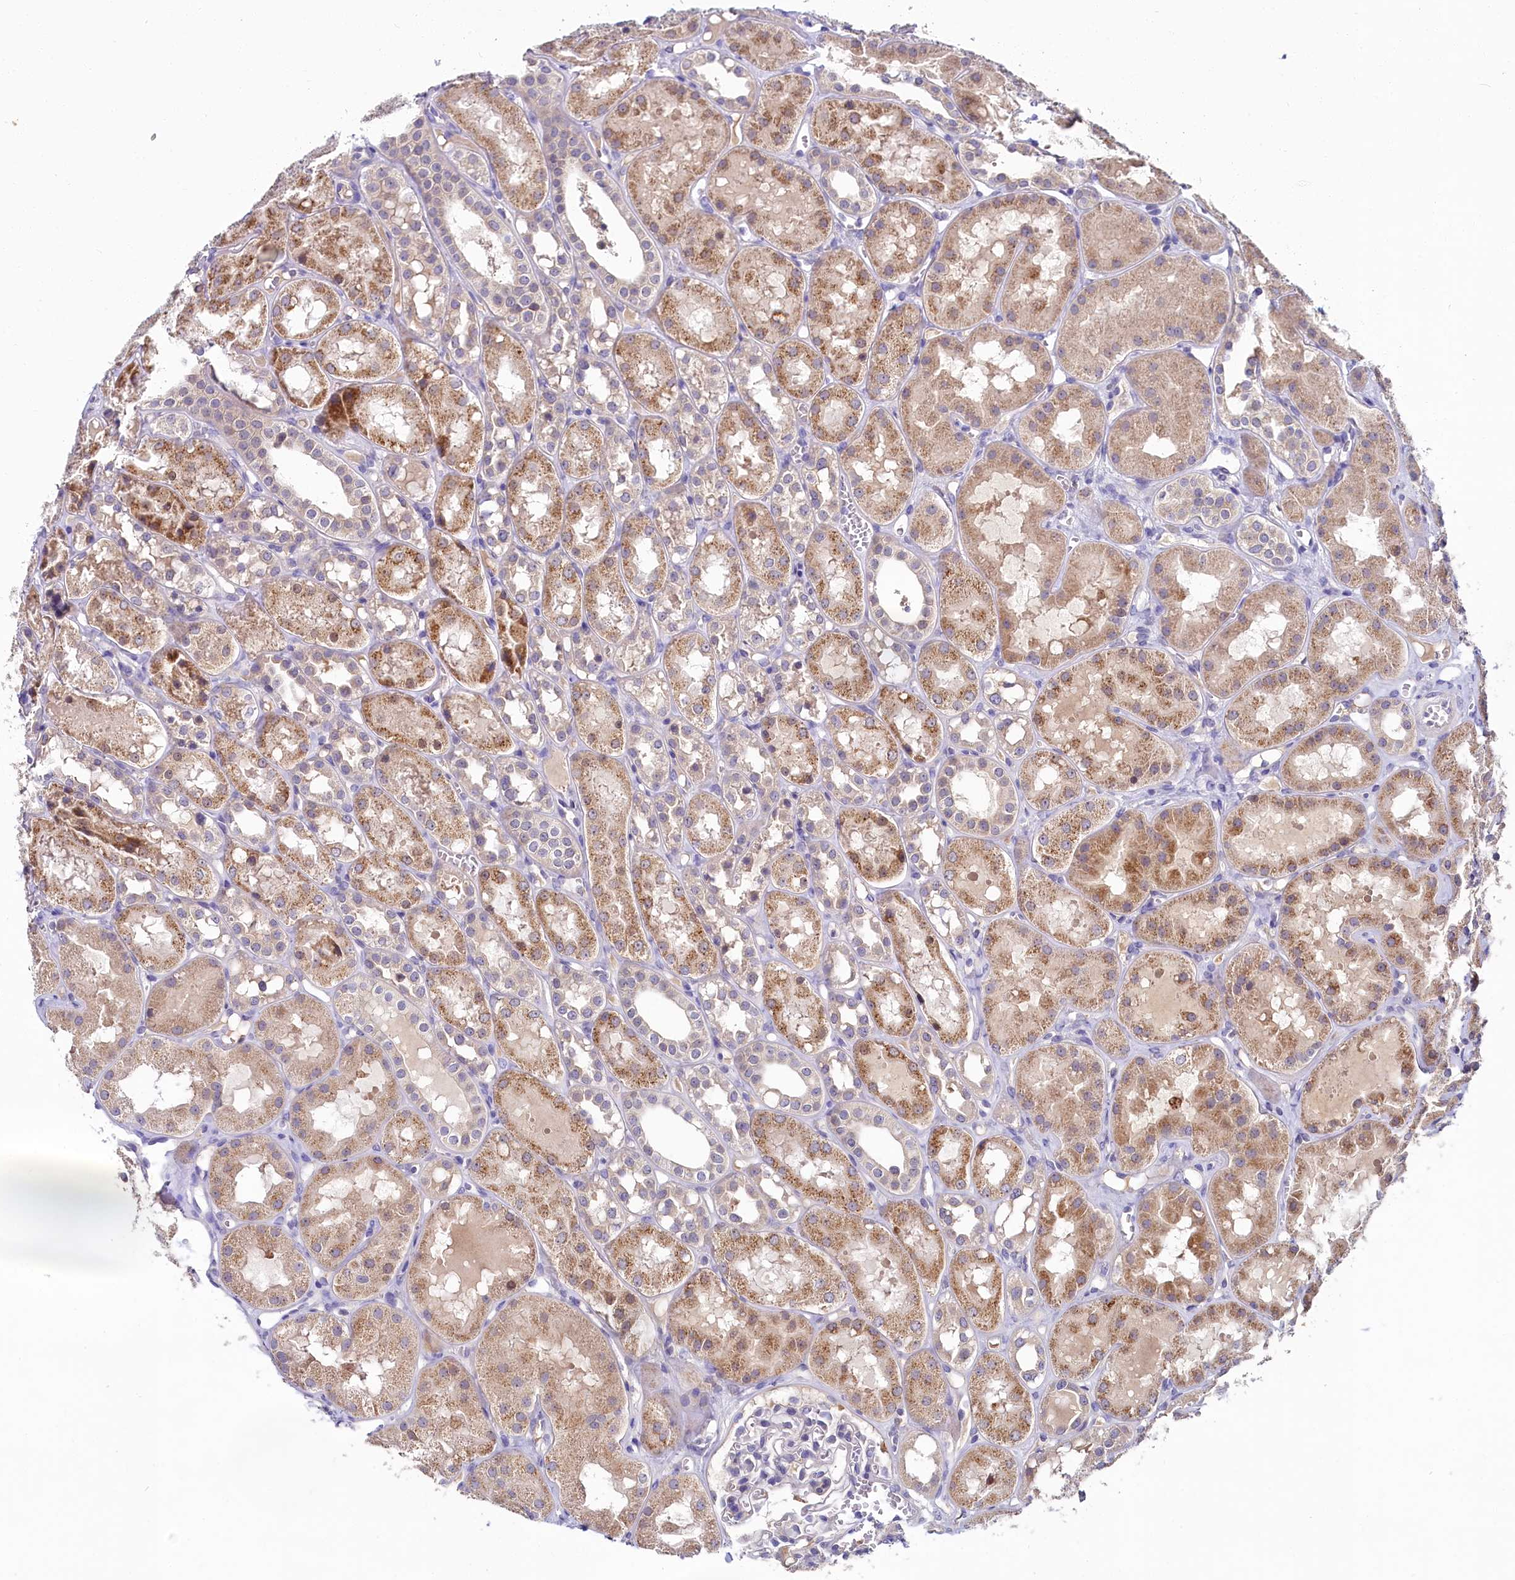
{"staining": {"intensity": "negative", "quantity": "none", "location": "none"}, "tissue": "kidney", "cell_type": "Cells in glomeruli", "image_type": "normal", "snomed": [{"axis": "morphology", "description": "Normal tissue, NOS"}, {"axis": "topography", "description": "Kidney"}], "caption": "Immunohistochemistry of unremarkable human kidney reveals no positivity in cells in glomeruli.", "gene": "SPINK9", "patient": {"sex": "male", "age": 16}}